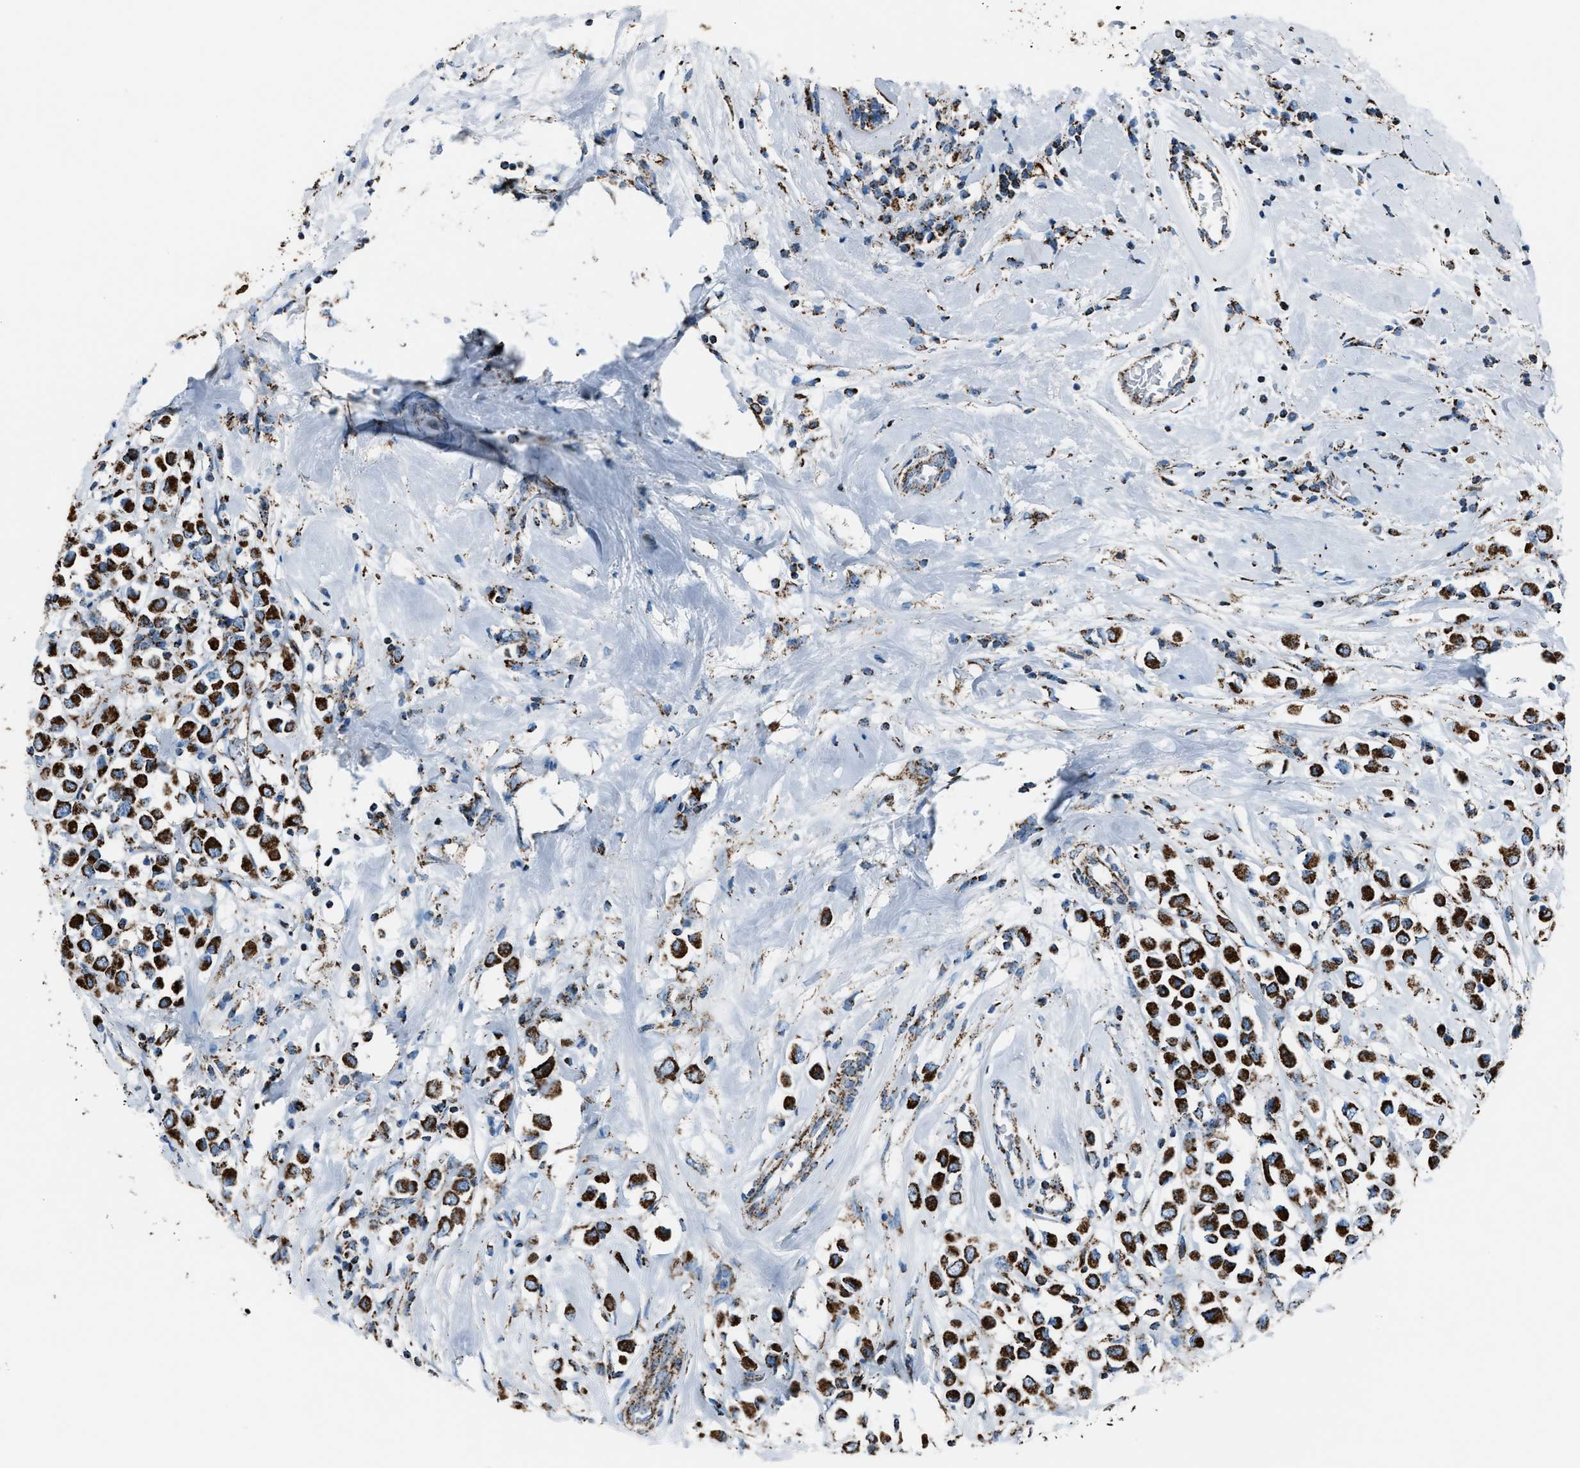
{"staining": {"intensity": "strong", "quantity": ">75%", "location": "cytoplasmic/membranous"}, "tissue": "breast cancer", "cell_type": "Tumor cells", "image_type": "cancer", "snomed": [{"axis": "morphology", "description": "Duct carcinoma"}, {"axis": "topography", "description": "Breast"}], "caption": "This histopathology image exhibits IHC staining of invasive ductal carcinoma (breast), with high strong cytoplasmic/membranous positivity in about >75% of tumor cells.", "gene": "MDH2", "patient": {"sex": "female", "age": 61}}